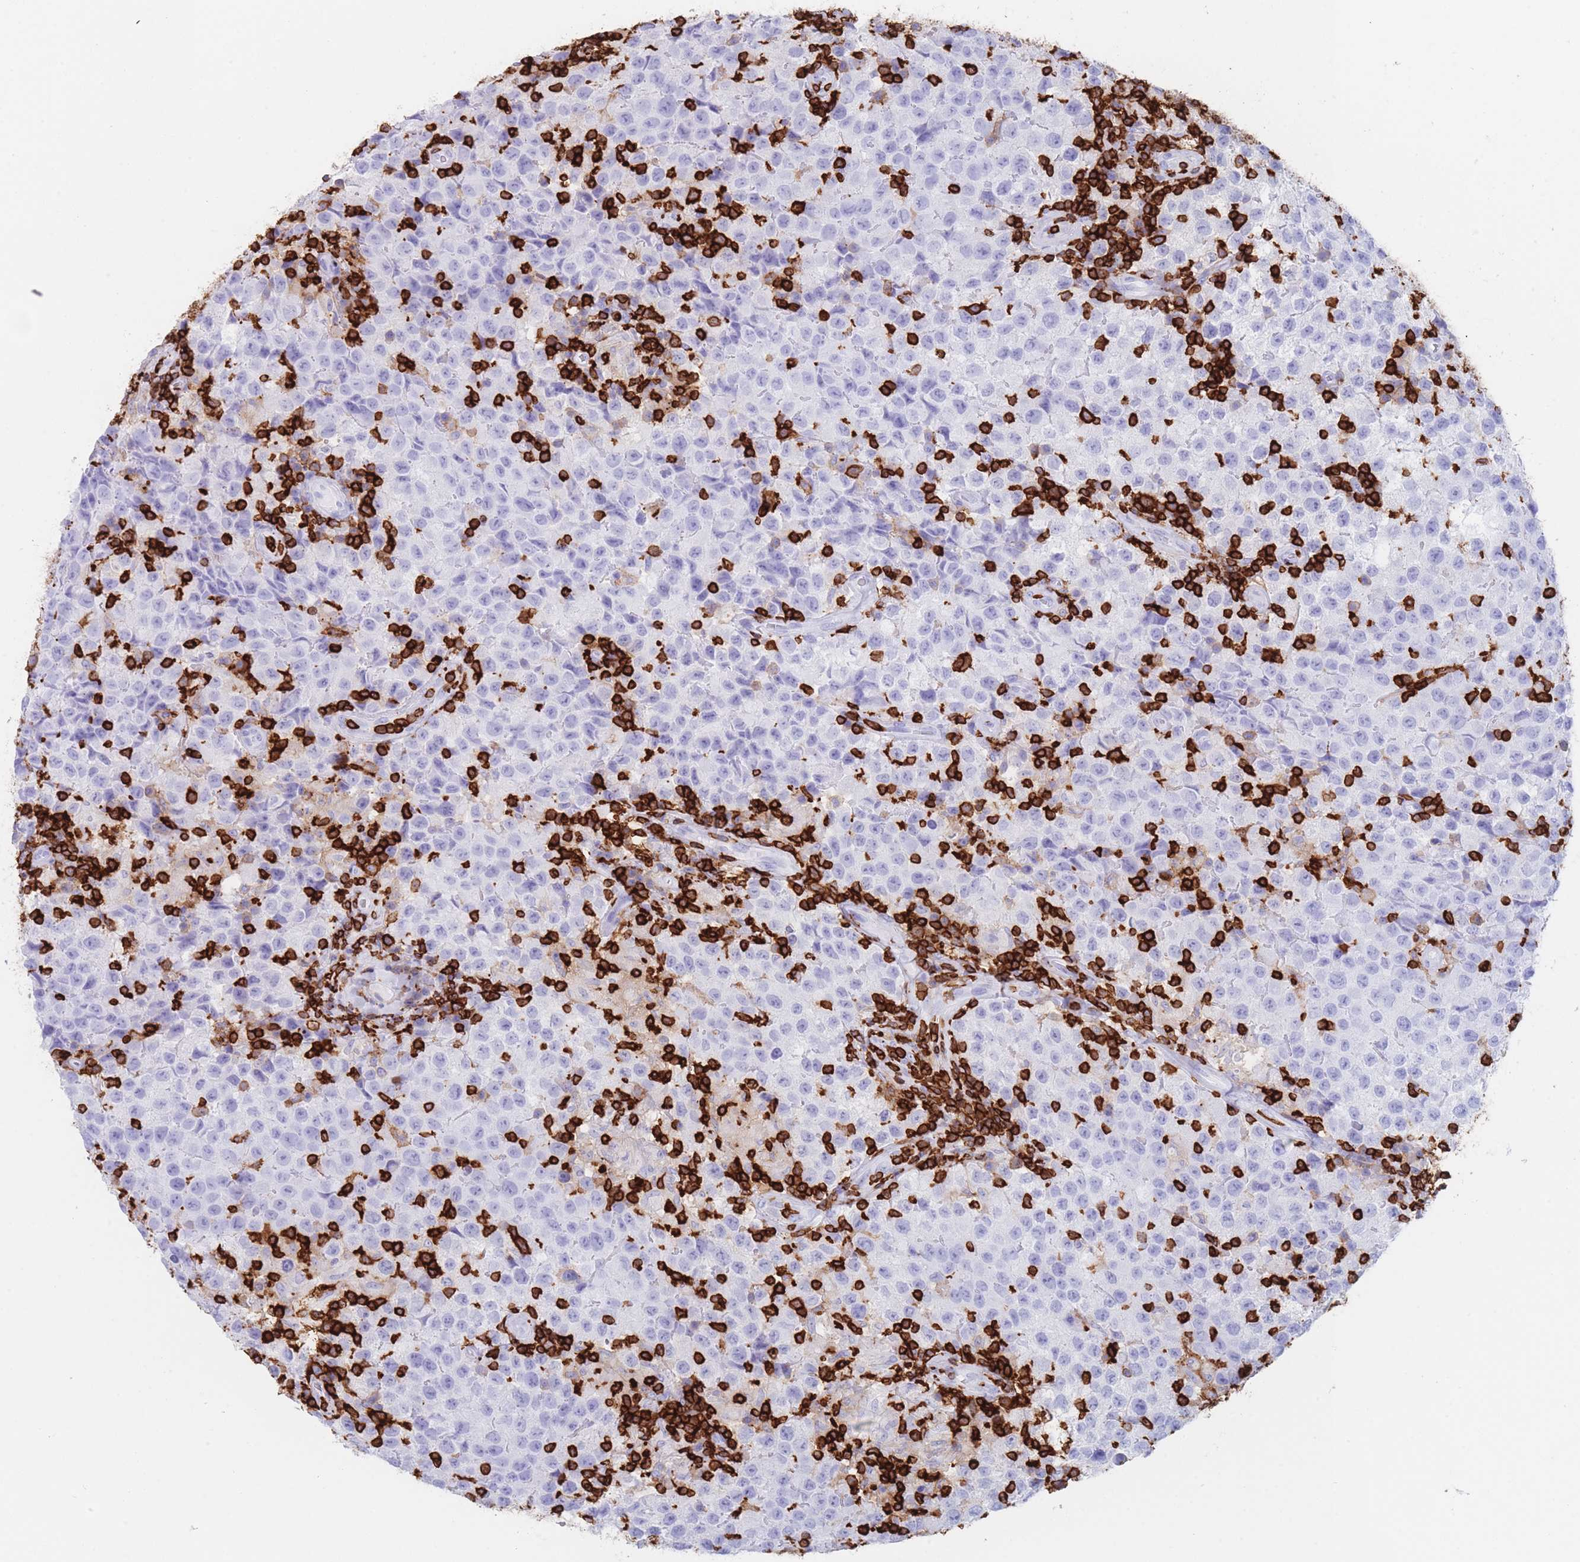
{"staining": {"intensity": "negative", "quantity": "none", "location": "none"}, "tissue": "testis cancer", "cell_type": "Tumor cells", "image_type": "cancer", "snomed": [{"axis": "morphology", "description": "Seminoma, NOS"}, {"axis": "morphology", "description": "Carcinoma, Embryonal, NOS"}, {"axis": "topography", "description": "Testis"}], "caption": "Immunohistochemistry photomicrograph of human testis cancer (seminoma) stained for a protein (brown), which exhibits no staining in tumor cells.", "gene": "CORO1A", "patient": {"sex": "male", "age": 41}}